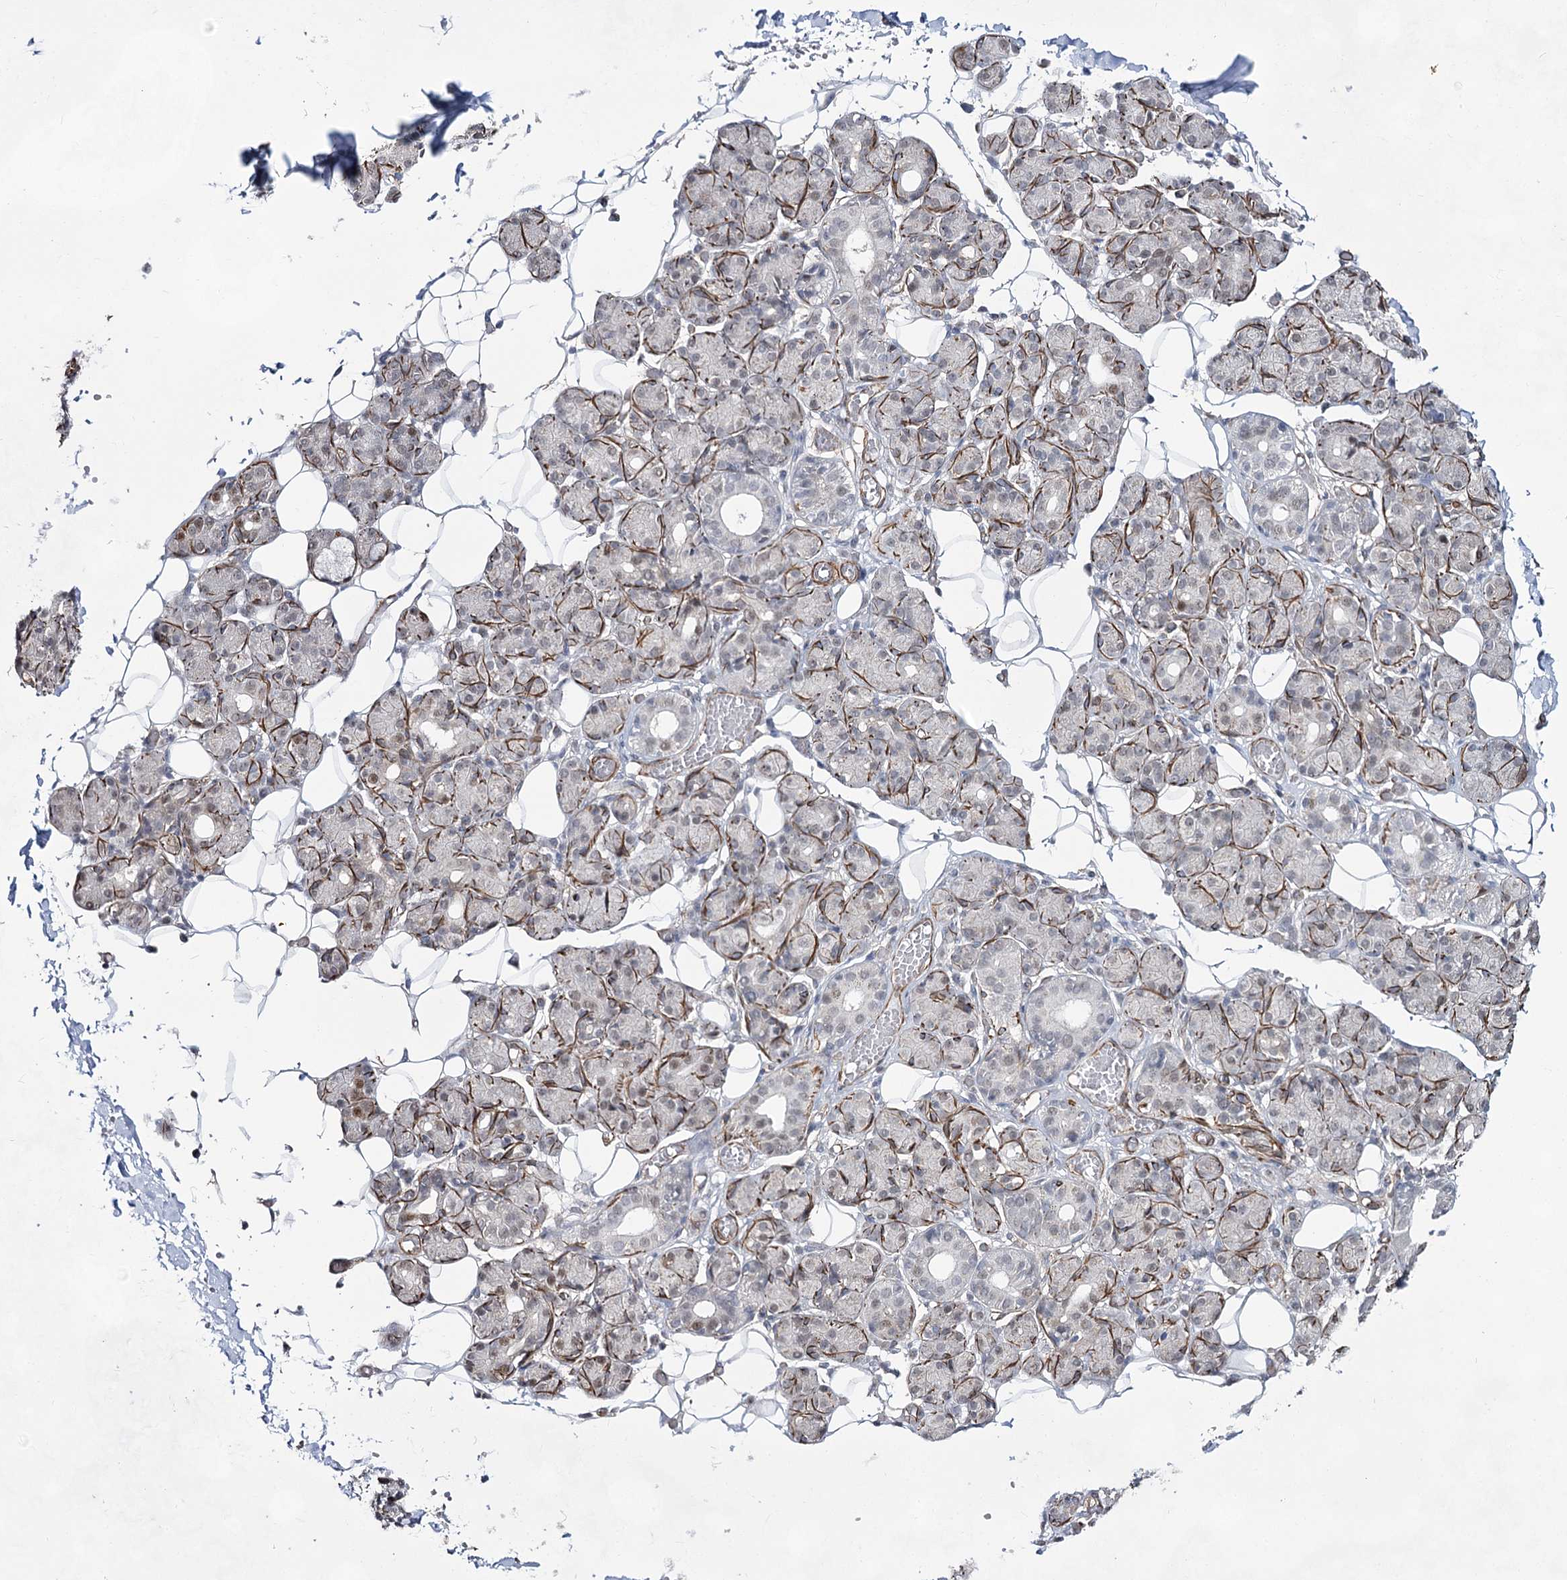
{"staining": {"intensity": "negative", "quantity": "none", "location": "none"}, "tissue": "salivary gland", "cell_type": "Glandular cells", "image_type": "normal", "snomed": [{"axis": "morphology", "description": "Normal tissue, NOS"}, {"axis": "topography", "description": "Salivary gland"}], "caption": "A histopathology image of human salivary gland is negative for staining in glandular cells. (DAB immunohistochemistry visualized using brightfield microscopy, high magnification).", "gene": "CWF19L1", "patient": {"sex": "male", "age": 63}}